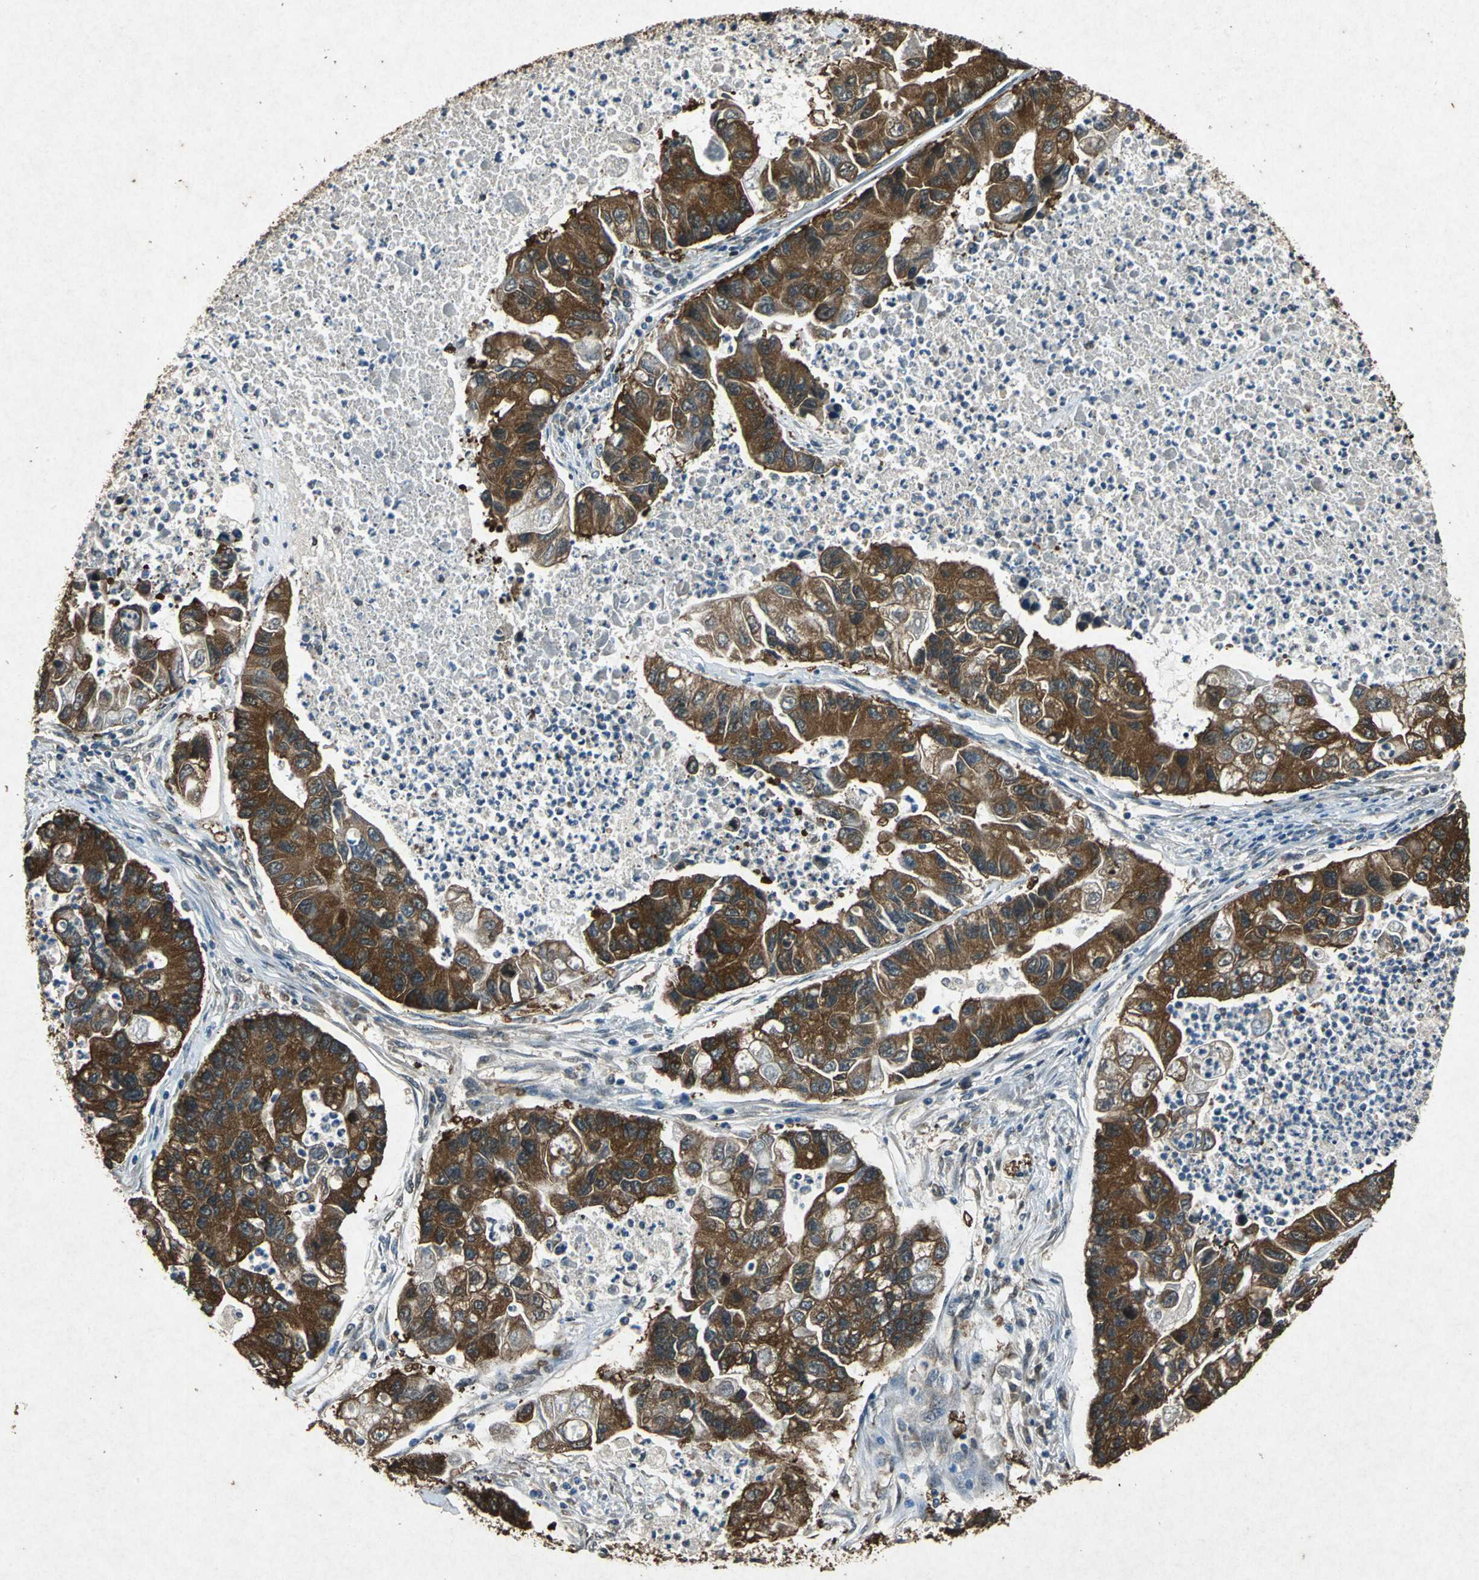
{"staining": {"intensity": "strong", "quantity": ">75%", "location": "cytoplasmic/membranous"}, "tissue": "lung cancer", "cell_type": "Tumor cells", "image_type": "cancer", "snomed": [{"axis": "morphology", "description": "Adenocarcinoma, NOS"}, {"axis": "topography", "description": "Lung"}], "caption": "Lung adenocarcinoma stained with a brown dye exhibits strong cytoplasmic/membranous positive staining in approximately >75% of tumor cells.", "gene": "HSP90AB1", "patient": {"sex": "female", "age": 51}}